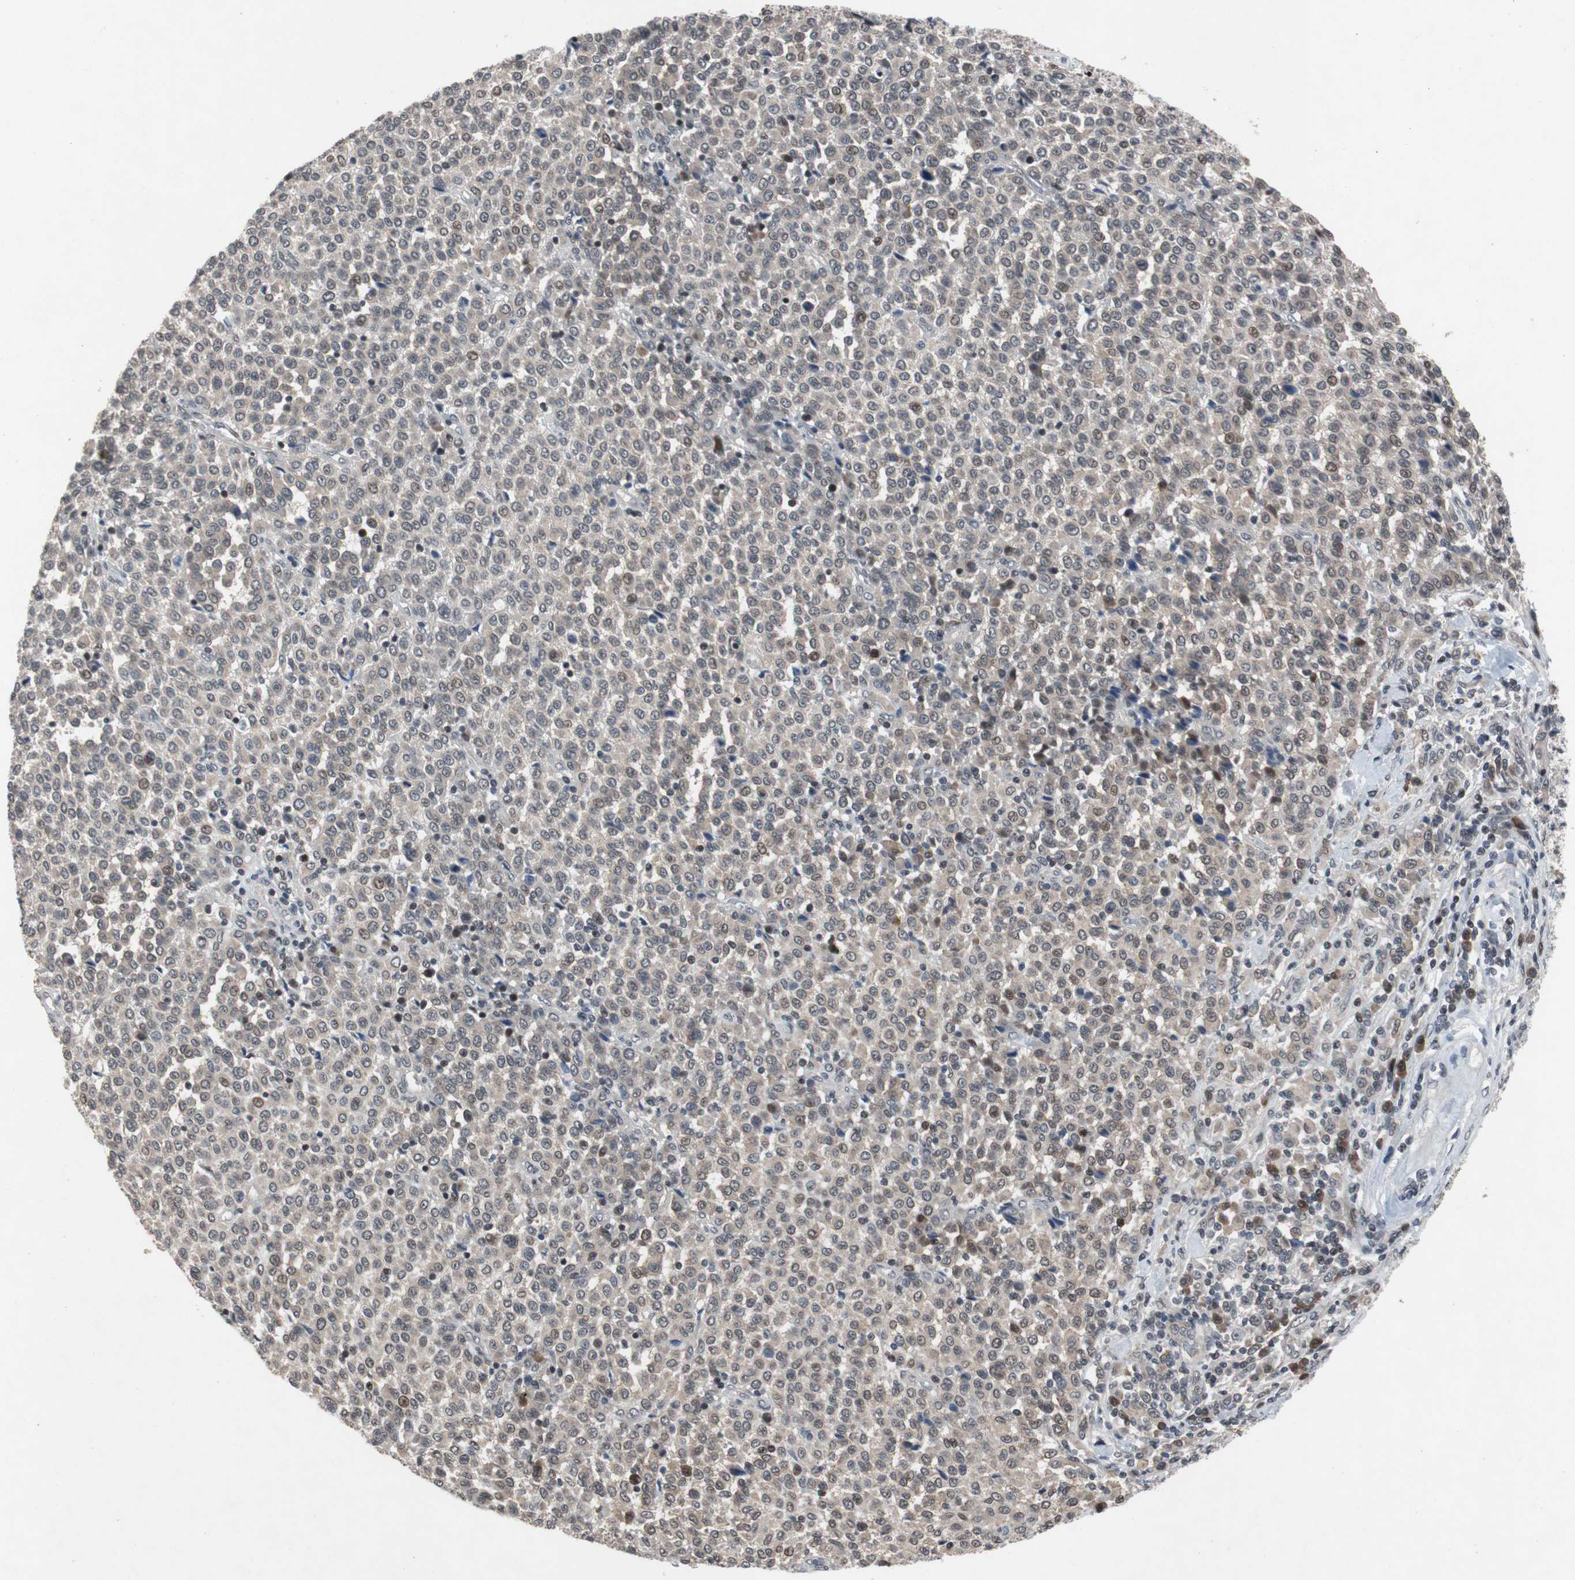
{"staining": {"intensity": "weak", "quantity": "25%-75%", "location": "cytoplasmic/membranous"}, "tissue": "melanoma", "cell_type": "Tumor cells", "image_type": "cancer", "snomed": [{"axis": "morphology", "description": "Malignant melanoma, Metastatic site"}, {"axis": "topography", "description": "Pancreas"}], "caption": "Immunohistochemical staining of human melanoma shows weak cytoplasmic/membranous protein expression in about 25%-75% of tumor cells.", "gene": "TP63", "patient": {"sex": "female", "age": 30}}